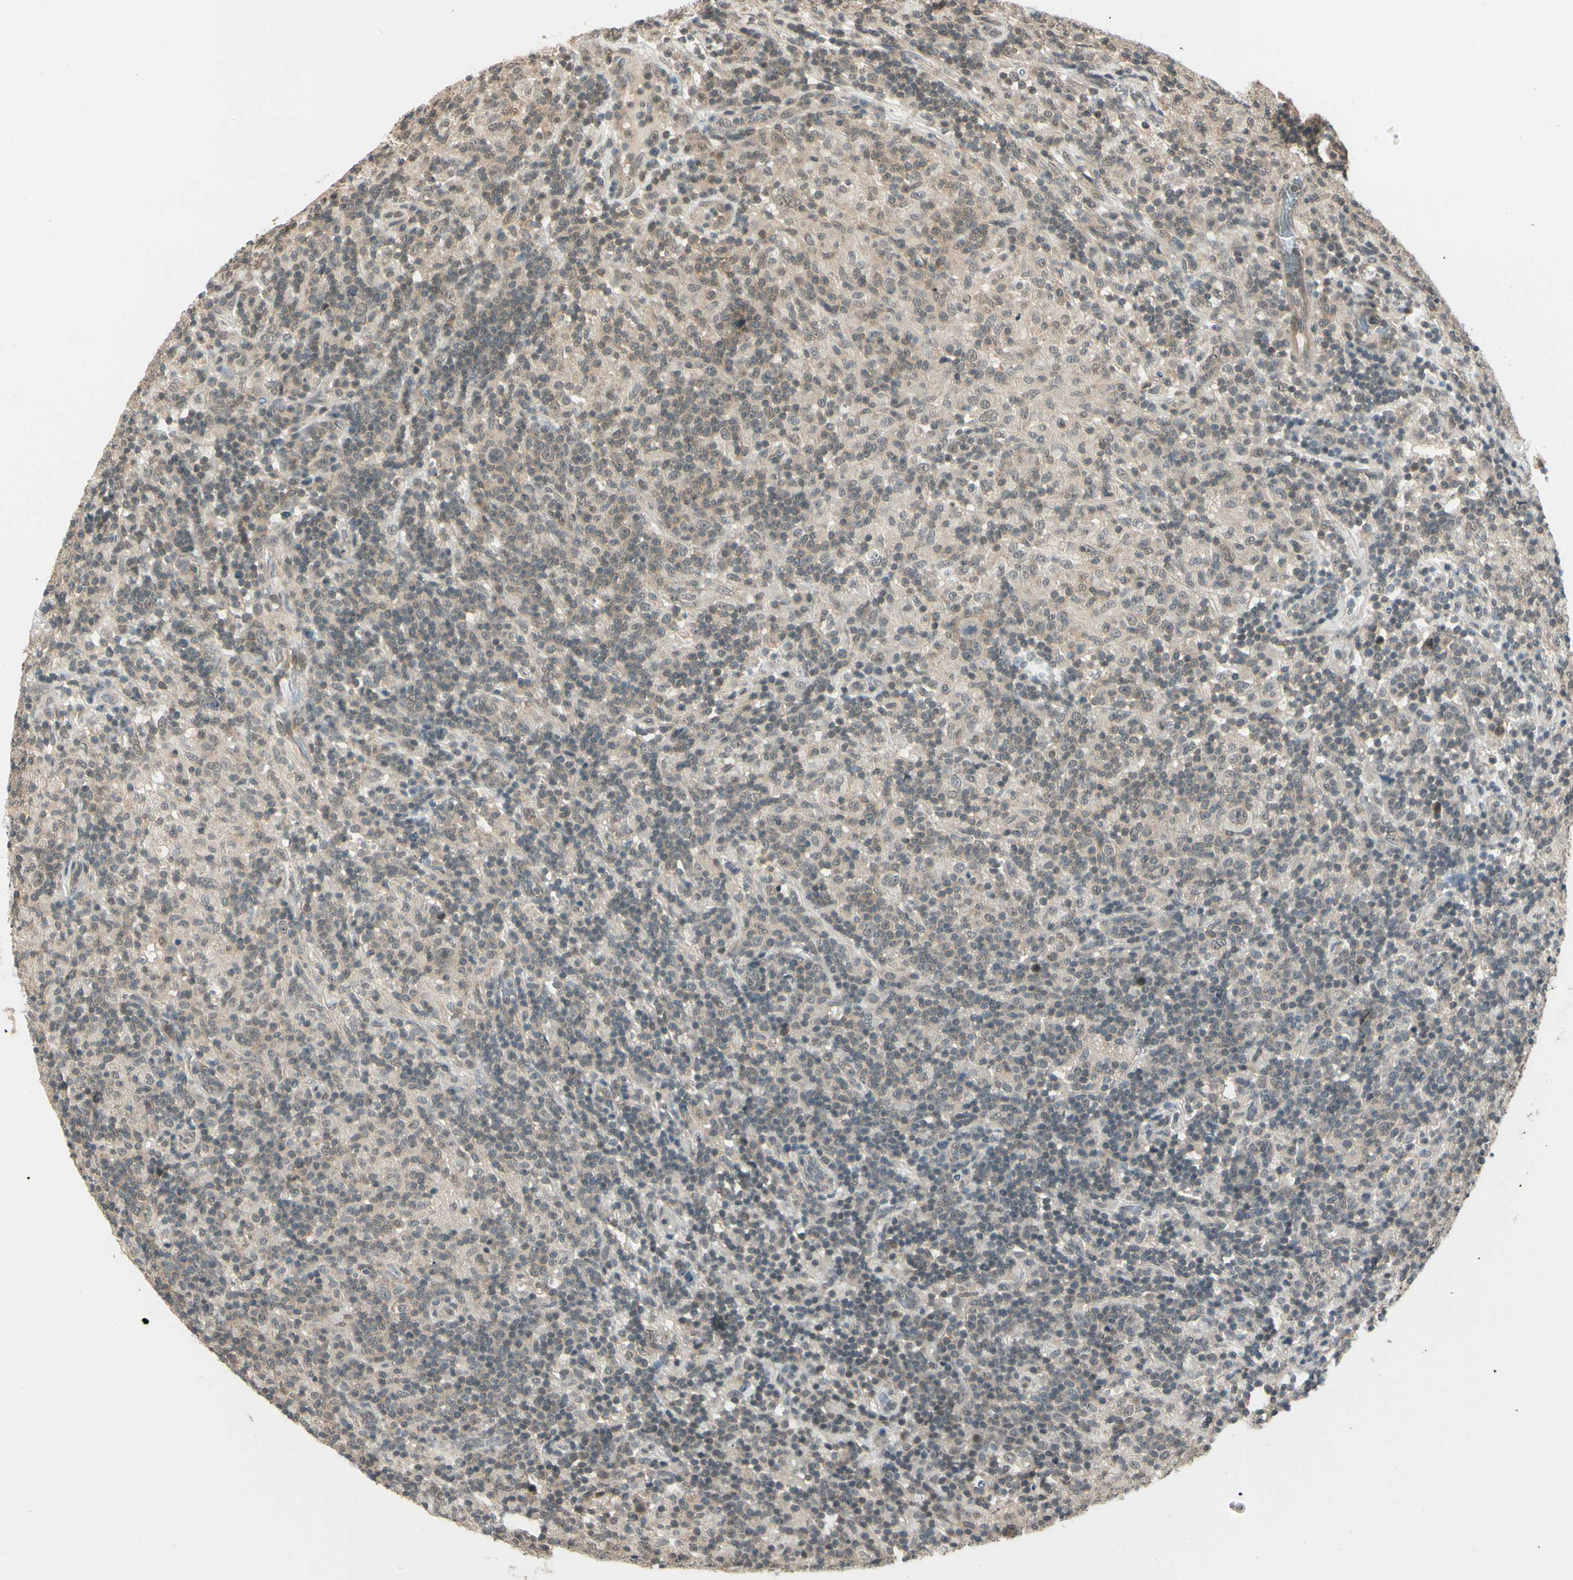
{"staining": {"intensity": "weak", "quantity": "25%-75%", "location": "cytoplasmic/membranous,nuclear"}, "tissue": "lymphoma", "cell_type": "Tumor cells", "image_type": "cancer", "snomed": [{"axis": "morphology", "description": "Hodgkin's disease, NOS"}, {"axis": "topography", "description": "Lymph node"}], "caption": "Immunohistochemistry (IHC) histopathology image of neoplastic tissue: human lymphoma stained using immunohistochemistry displays low levels of weak protein expression localized specifically in the cytoplasmic/membranous and nuclear of tumor cells, appearing as a cytoplasmic/membranous and nuclear brown color.", "gene": "ZSCAN12", "patient": {"sex": "male", "age": 70}}